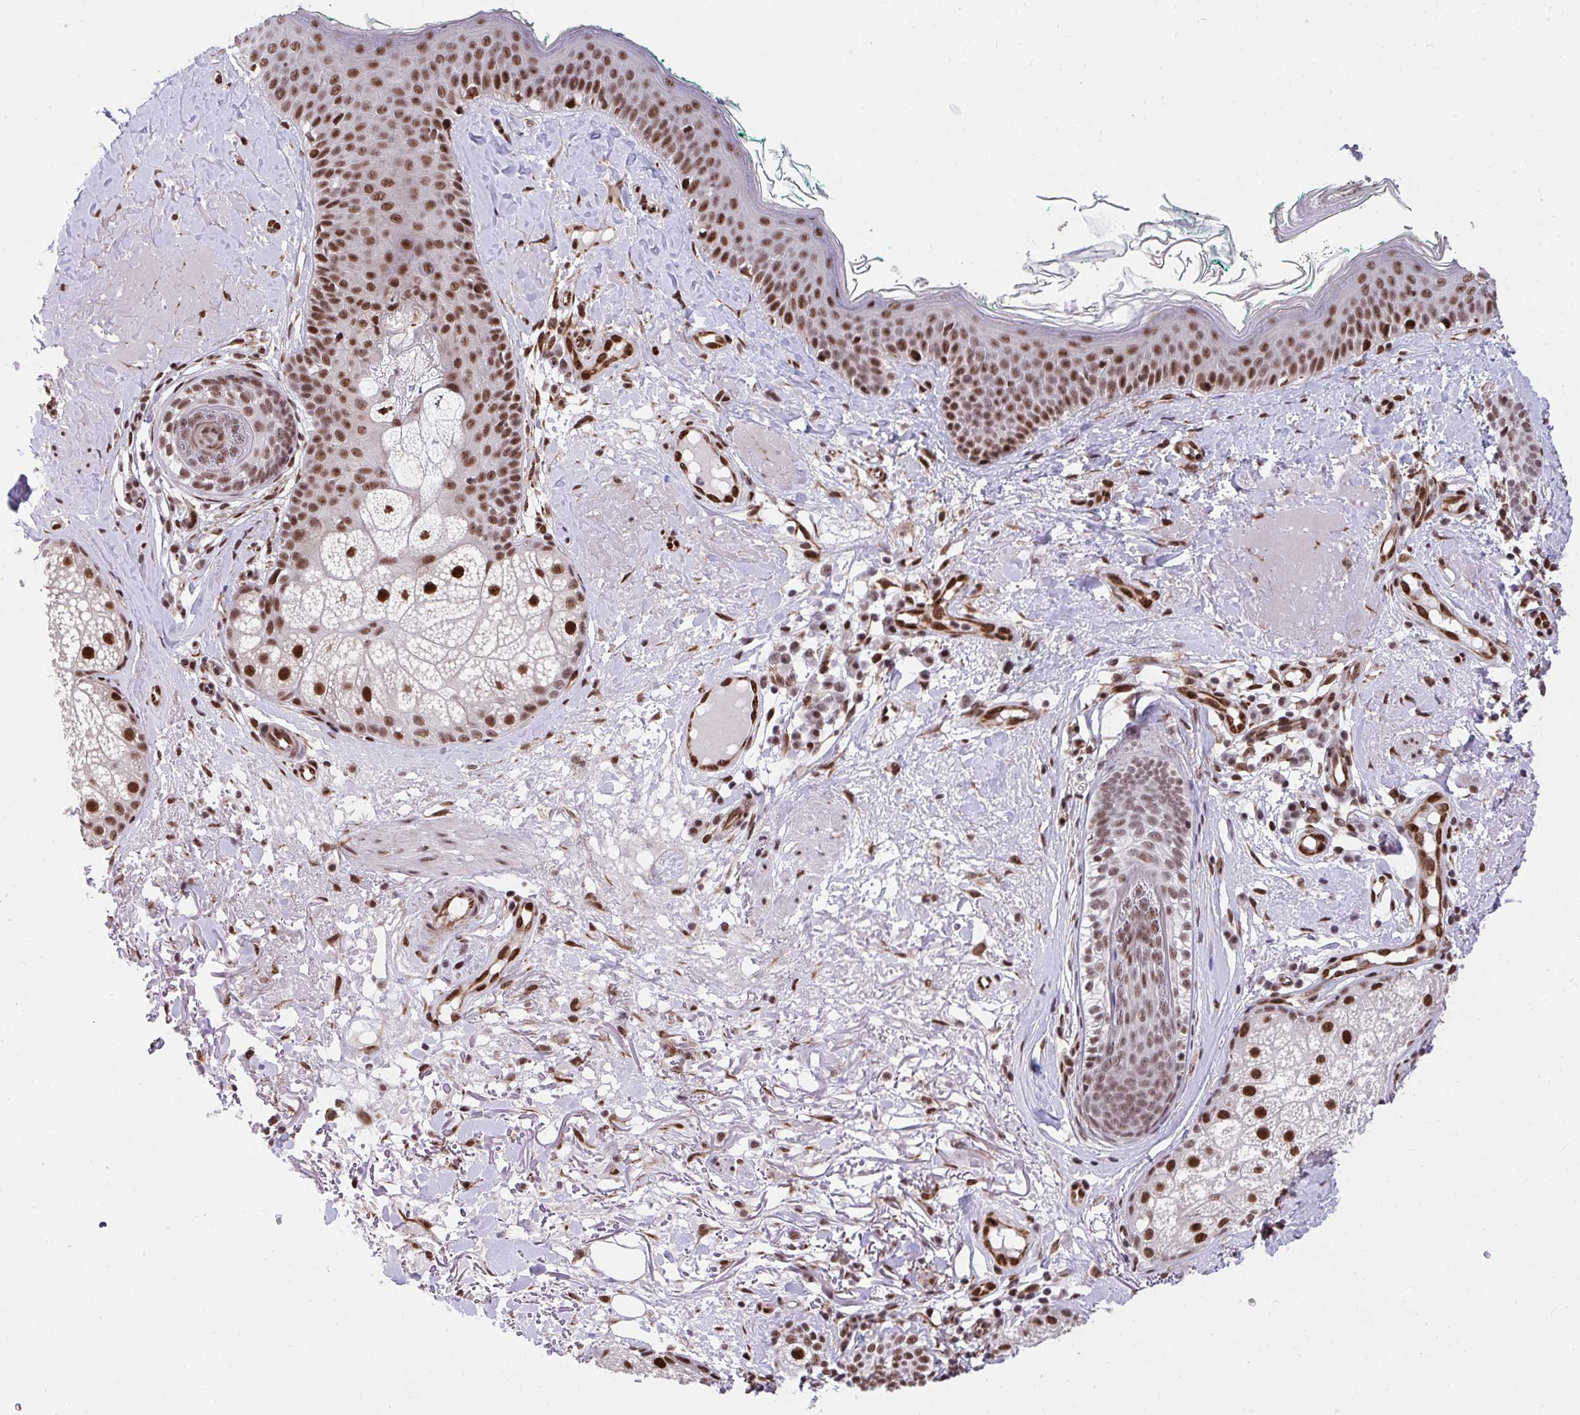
{"staining": {"intensity": "strong", "quantity": ">75%", "location": "nuclear"}, "tissue": "skin", "cell_type": "Fibroblasts", "image_type": "normal", "snomed": [{"axis": "morphology", "description": "Normal tissue, NOS"}, {"axis": "topography", "description": "Skin"}], "caption": "An immunohistochemistry (IHC) micrograph of benign tissue is shown. Protein staining in brown shows strong nuclear positivity in skin within fibroblasts. (DAB IHC, brown staining for protein, blue staining for nuclei).", "gene": "HOXA4", "patient": {"sex": "male", "age": 73}}